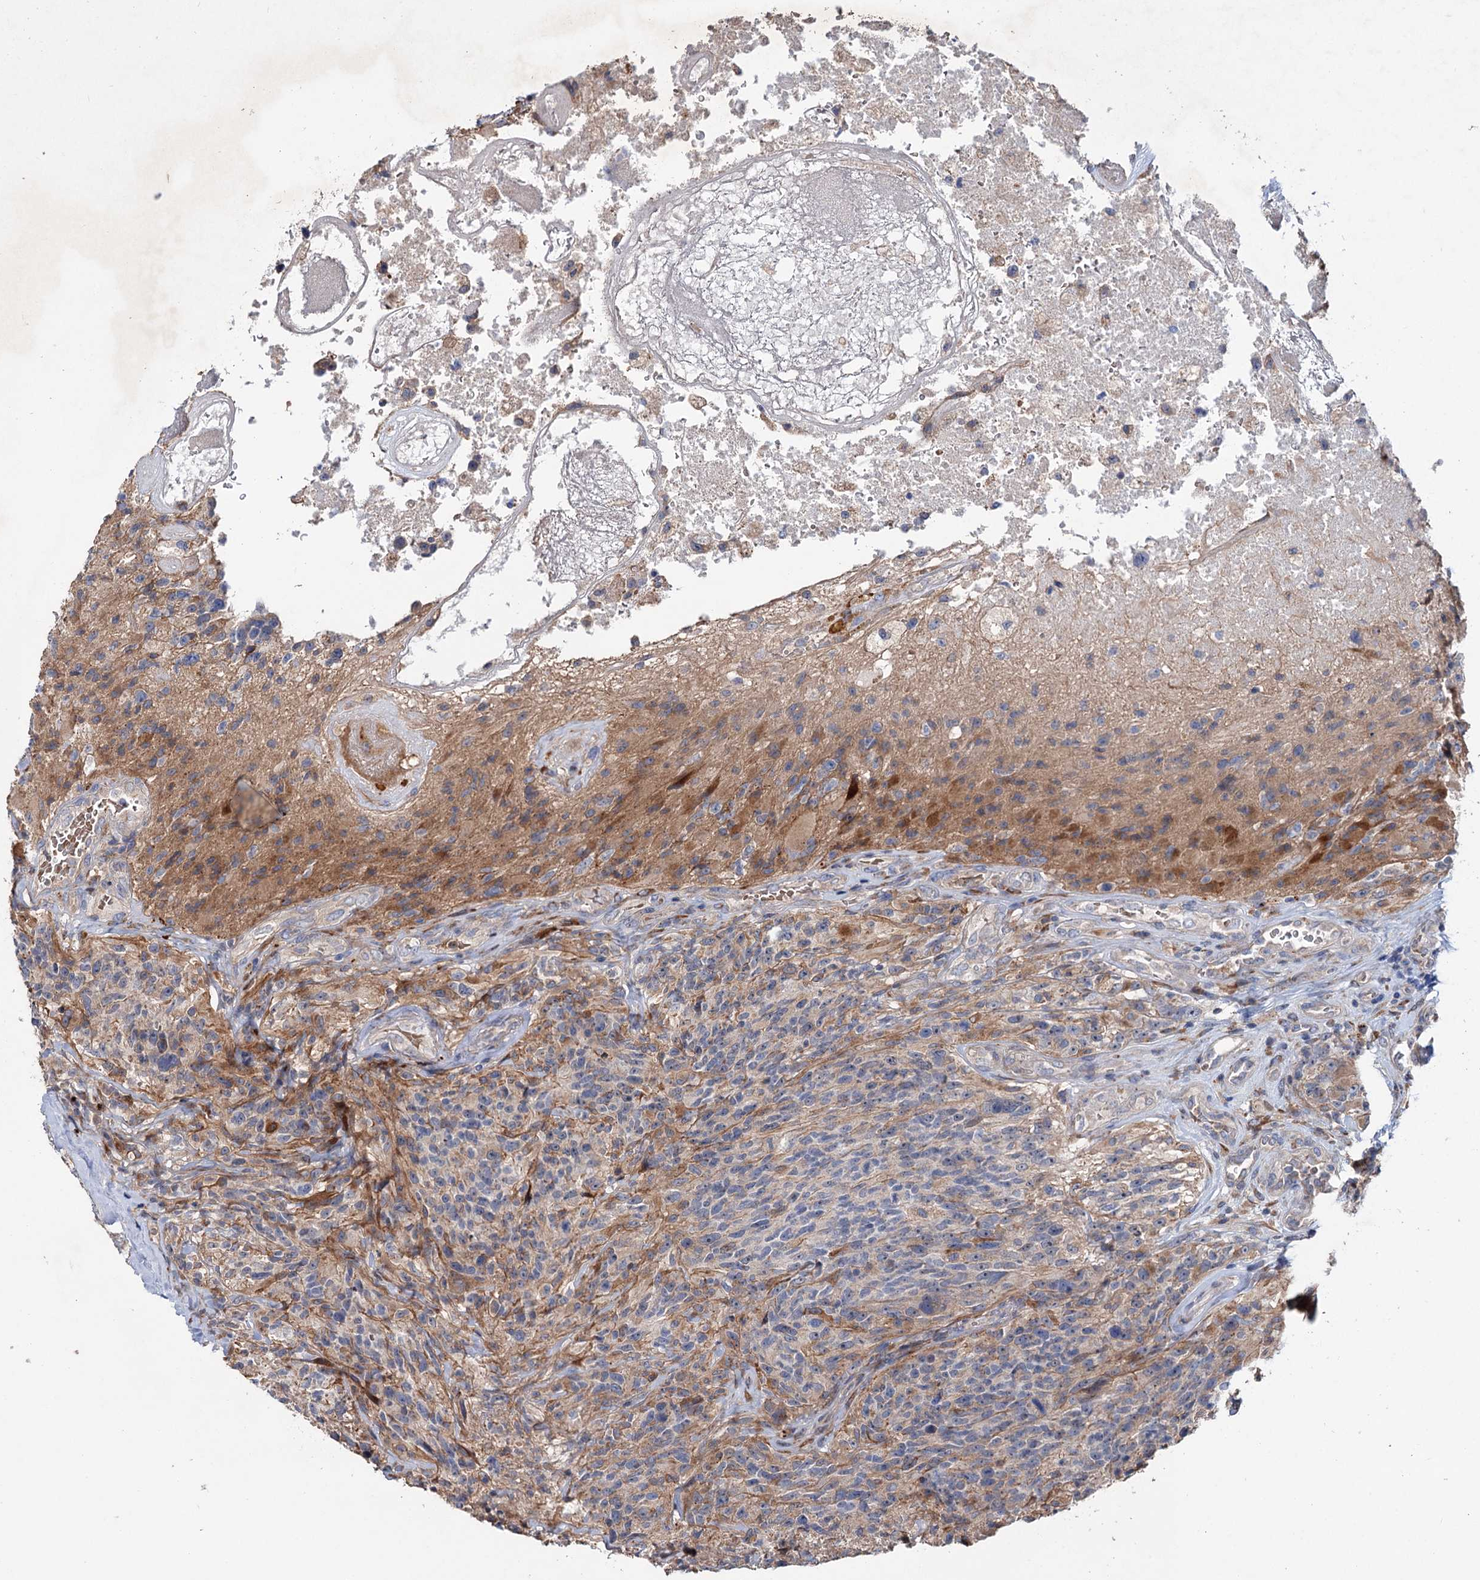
{"staining": {"intensity": "negative", "quantity": "none", "location": "none"}, "tissue": "glioma", "cell_type": "Tumor cells", "image_type": "cancer", "snomed": [{"axis": "morphology", "description": "Glioma, malignant, High grade"}, {"axis": "topography", "description": "Brain"}], "caption": "Malignant glioma (high-grade) was stained to show a protein in brown. There is no significant staining in tumor cells. (DAB immunohistochemistry (IHC) with hematoxylin counter stain).", "gene": "PTDSS2", "patient": {"sex": "male", "age": 76}}